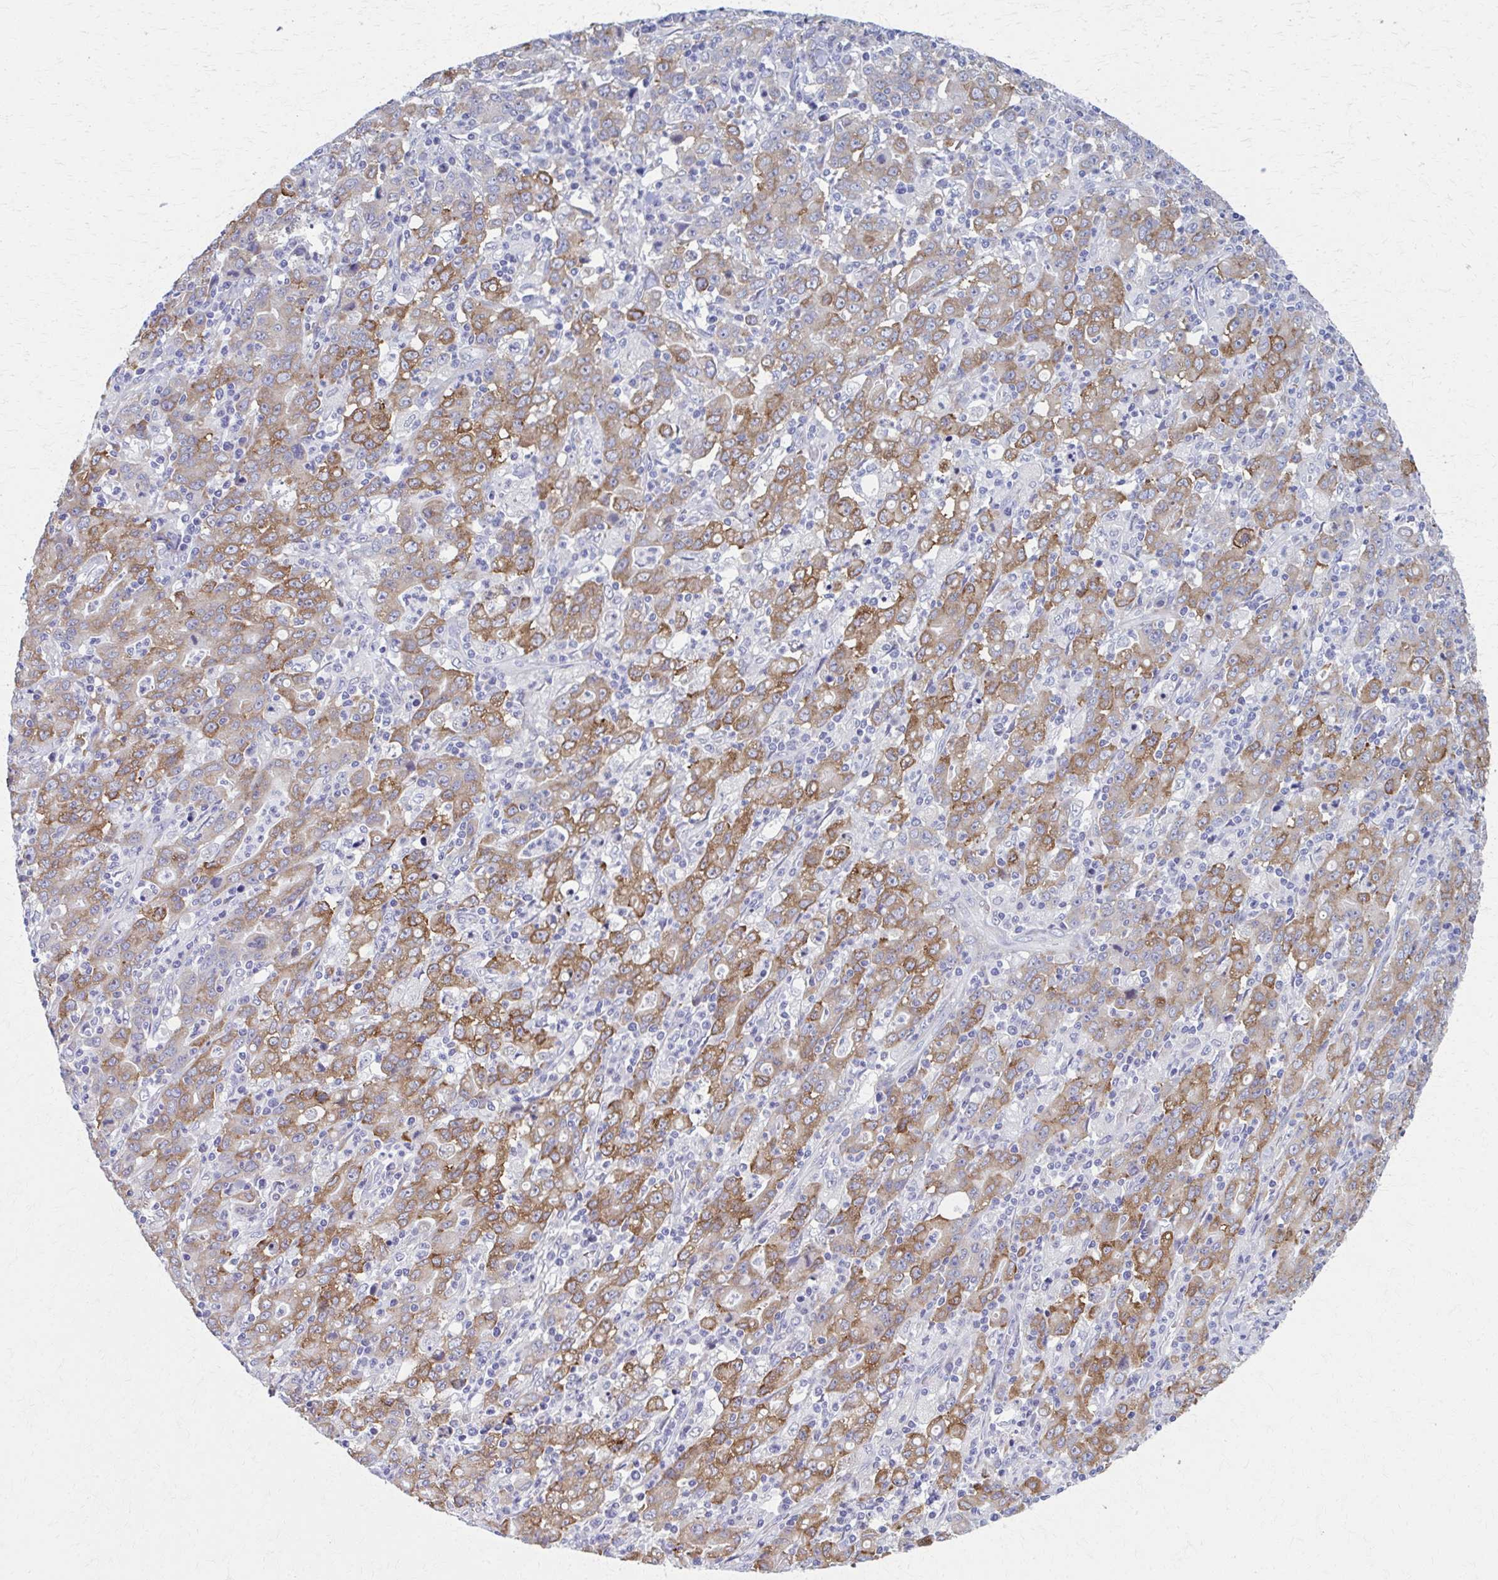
{"staining": {"intensity": "moderate", "quantity": "25%-75%", "location": "cytoplasmic/membranous"}, "tissue": "stomach cancer", "cell_type": "Tumor cells", "image_type": "cancer", "snomed": [{"axis": "morphology", "description": "Adenocarcinoma, NOS"}, {"axis": "topography", "description": "Stomach, upper"}], "caption": "Stomach adenocarcinoma was stained to show a protein in brown. There is medium levels of moderate cytoplasmic/membranous positivity in about 25%-75% of tumor cells.", "gene": "SPATS2L", "patient": {"sex": "male", "age": 69}}